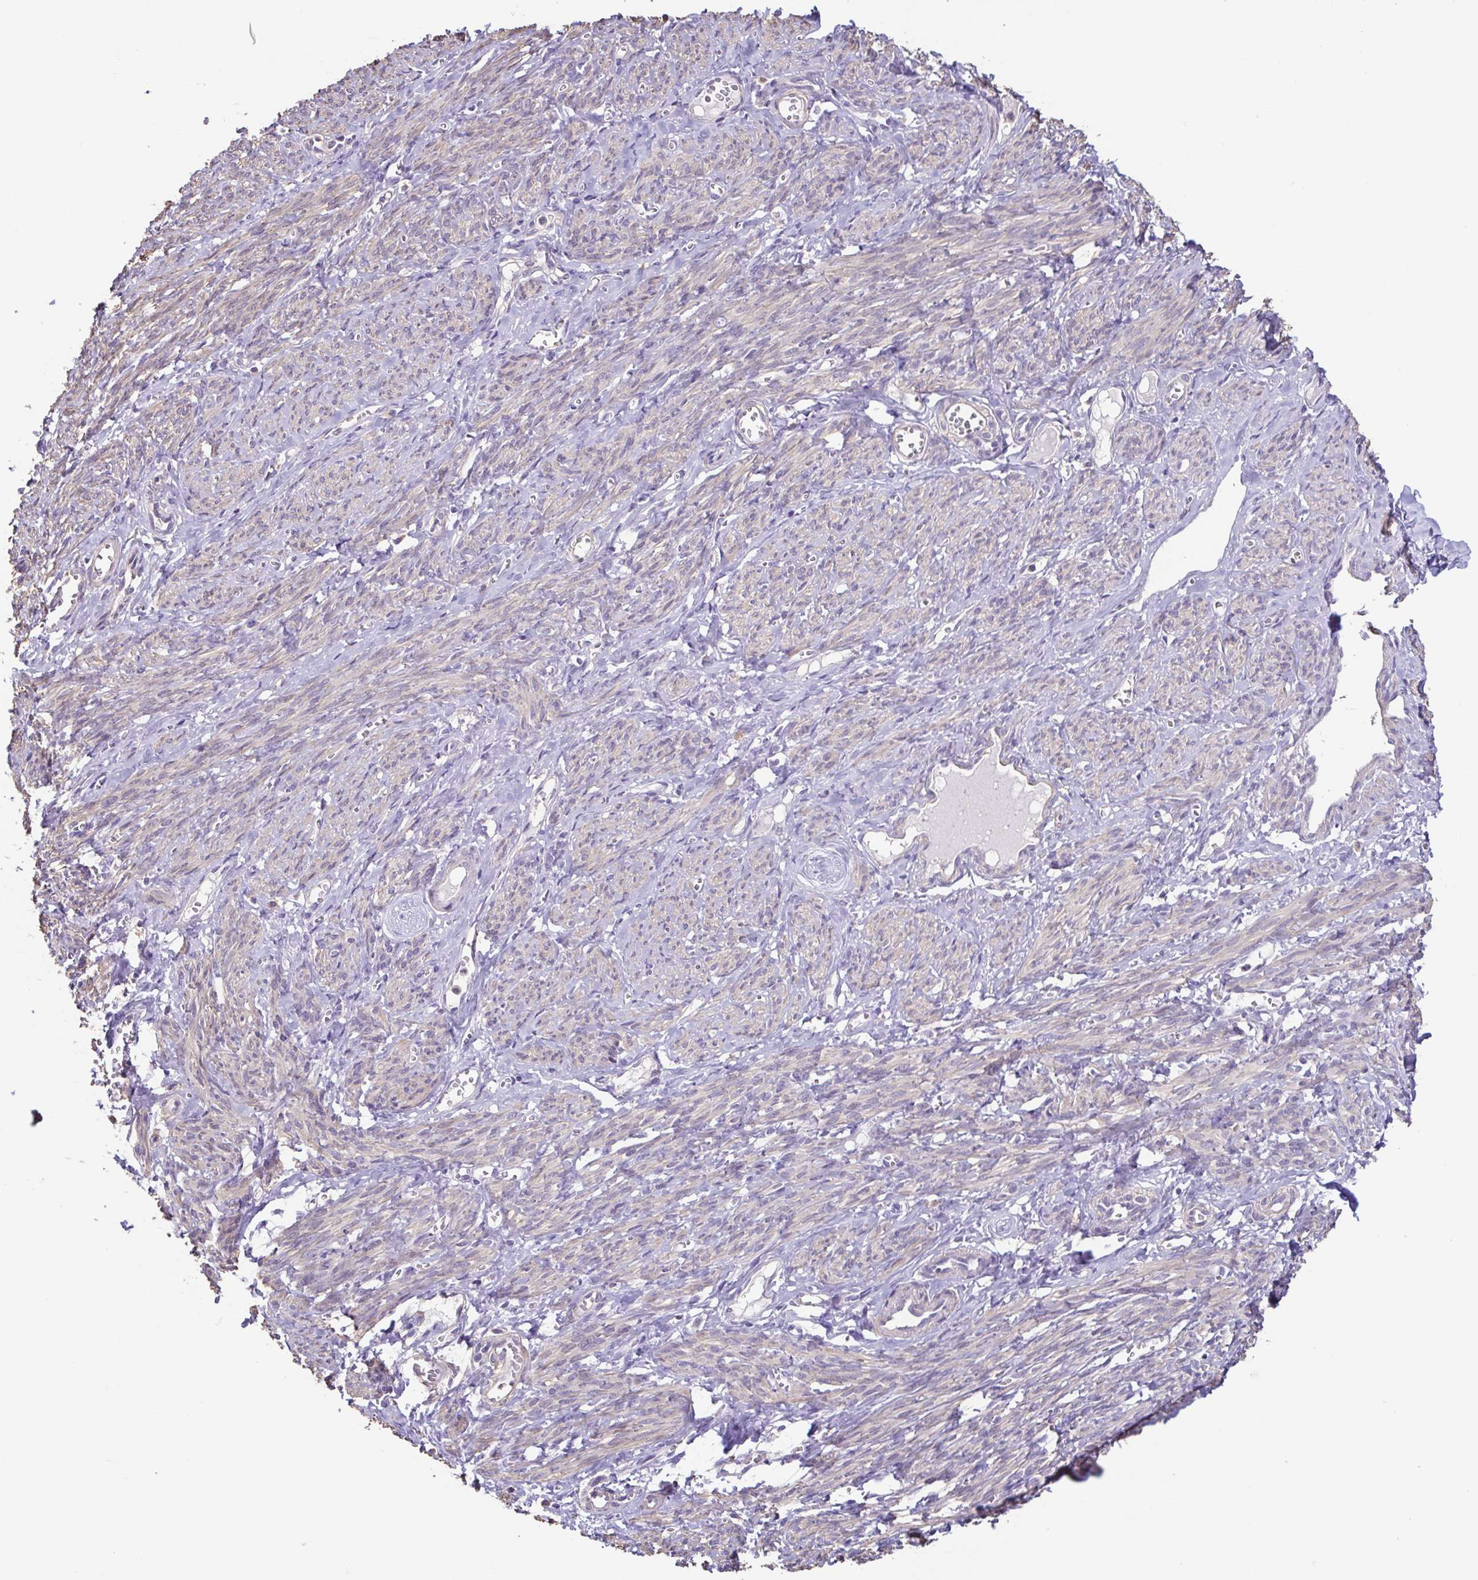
{"staining": {"intensity": "weak", "quantity": "25%-75%", "location": "cytoplasmic/membranous"}, "tissue": "smooth muscle", "cell_type": "Smooth muscle cells", "image_type": "normal", "snomed": [{"axis": "morphology", "description": "Normal tissue, NOS"}, {"axis": "topography", "description": "Smooth muscle"}], "caption": "This histopathology image reveals immunohistochemistry (IHC) staining of unremarkable smooth muscle, with low weak cytoplasmic/membranous staining in about 25%-75% of smooth muscle cells.", "gene": "ACTRT2", "patient": {"sex": "female", "age": 65}}